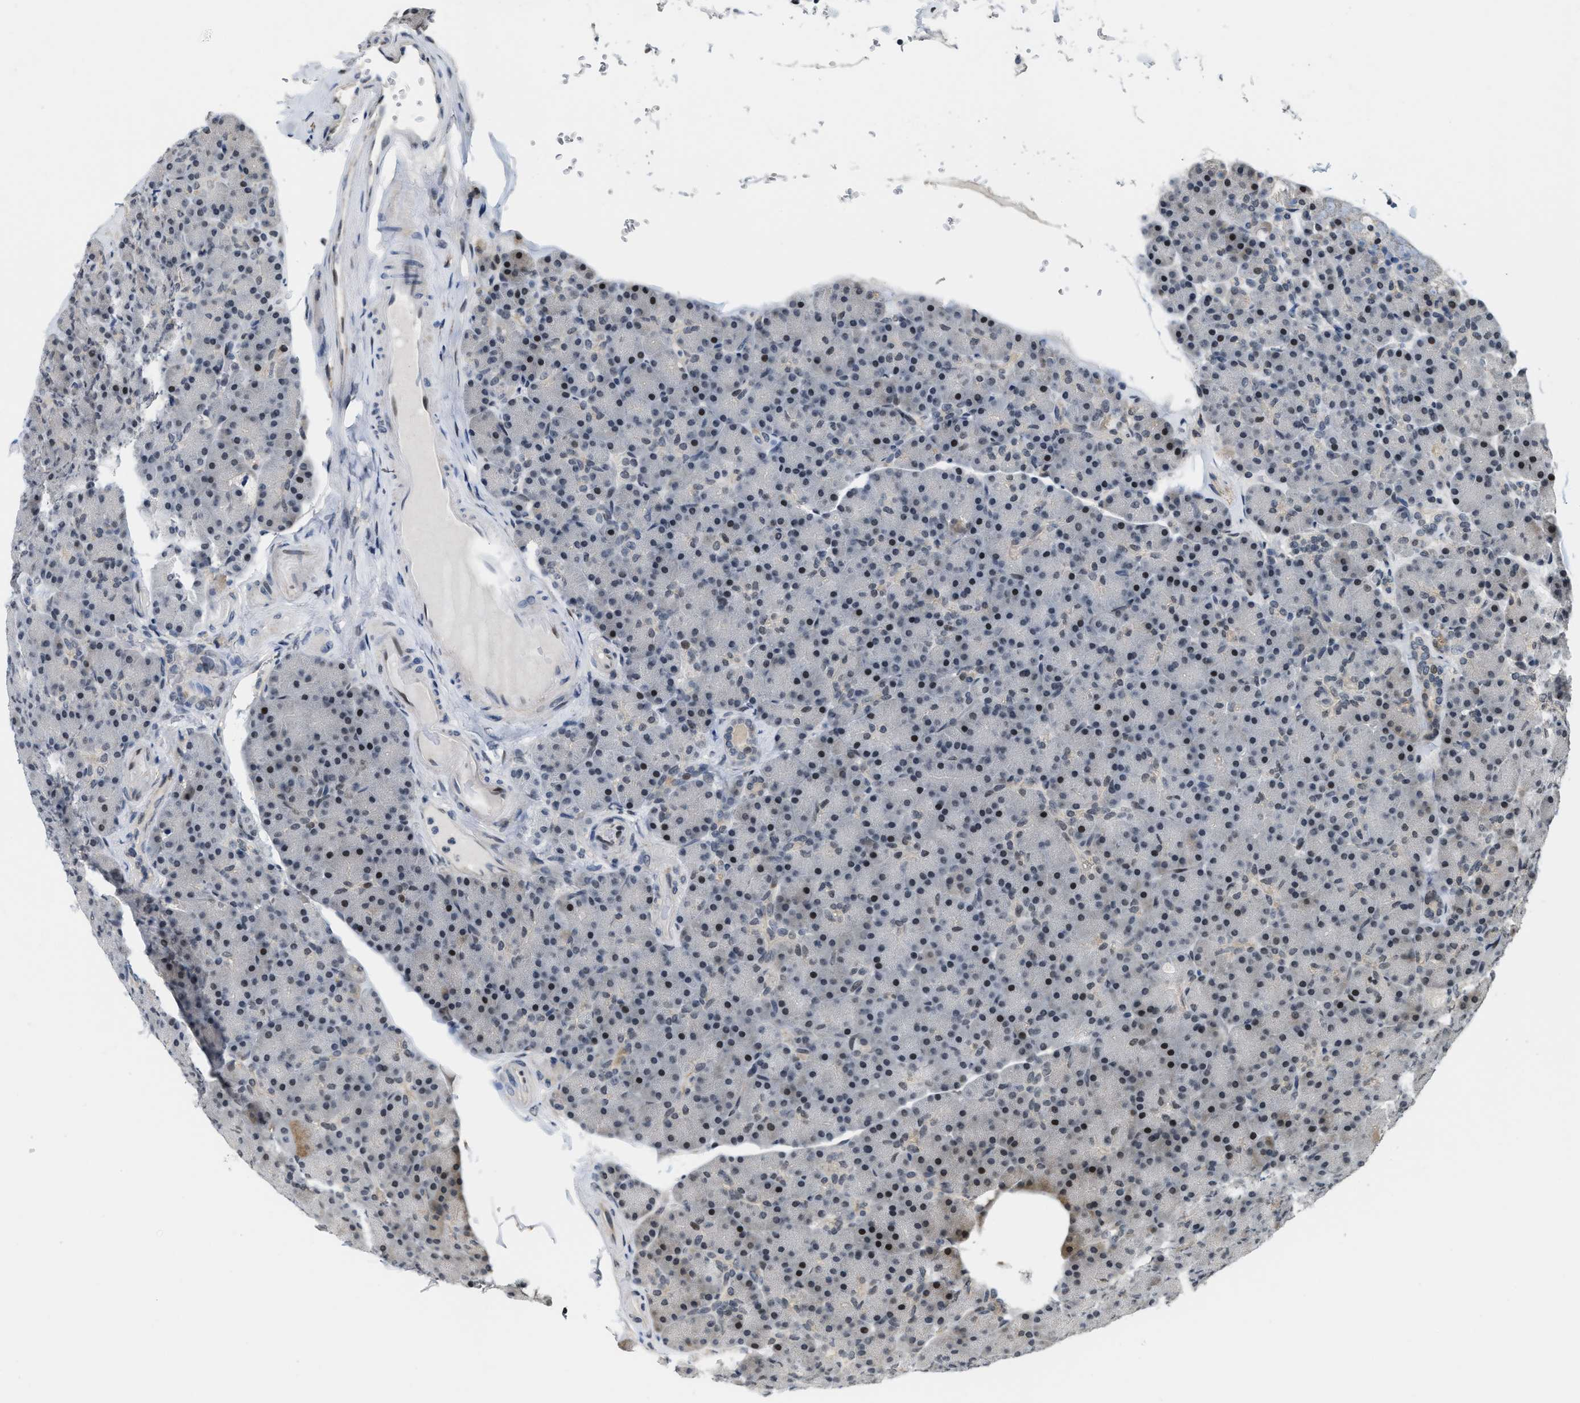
{"staining": {"intensity": "strong", "quantity": "25%-75%", "location": "cytoplasmic/membranous,nuclear"}, "tissue": "pancreas", "cell_type": "Exocrine glandular cells", "image_type": "normal", "snomed": [{"axis": "morphology", "description": "Normal tissue, NOS"}, {"axis": "topography", "description": "Pancreas"}], "caption": "A brown stain labels strong cytoplasmic/membranous,nuclear expression of a protein in exocrine glandular cells of benign pancreas. The protein of interest is stained brown, and the nuclei are stained in blue (DAB IHC with brightfield microscopy, high magnification).", "gene": "SERTAD2", "patient": {"sex": "female", "age": 43}}